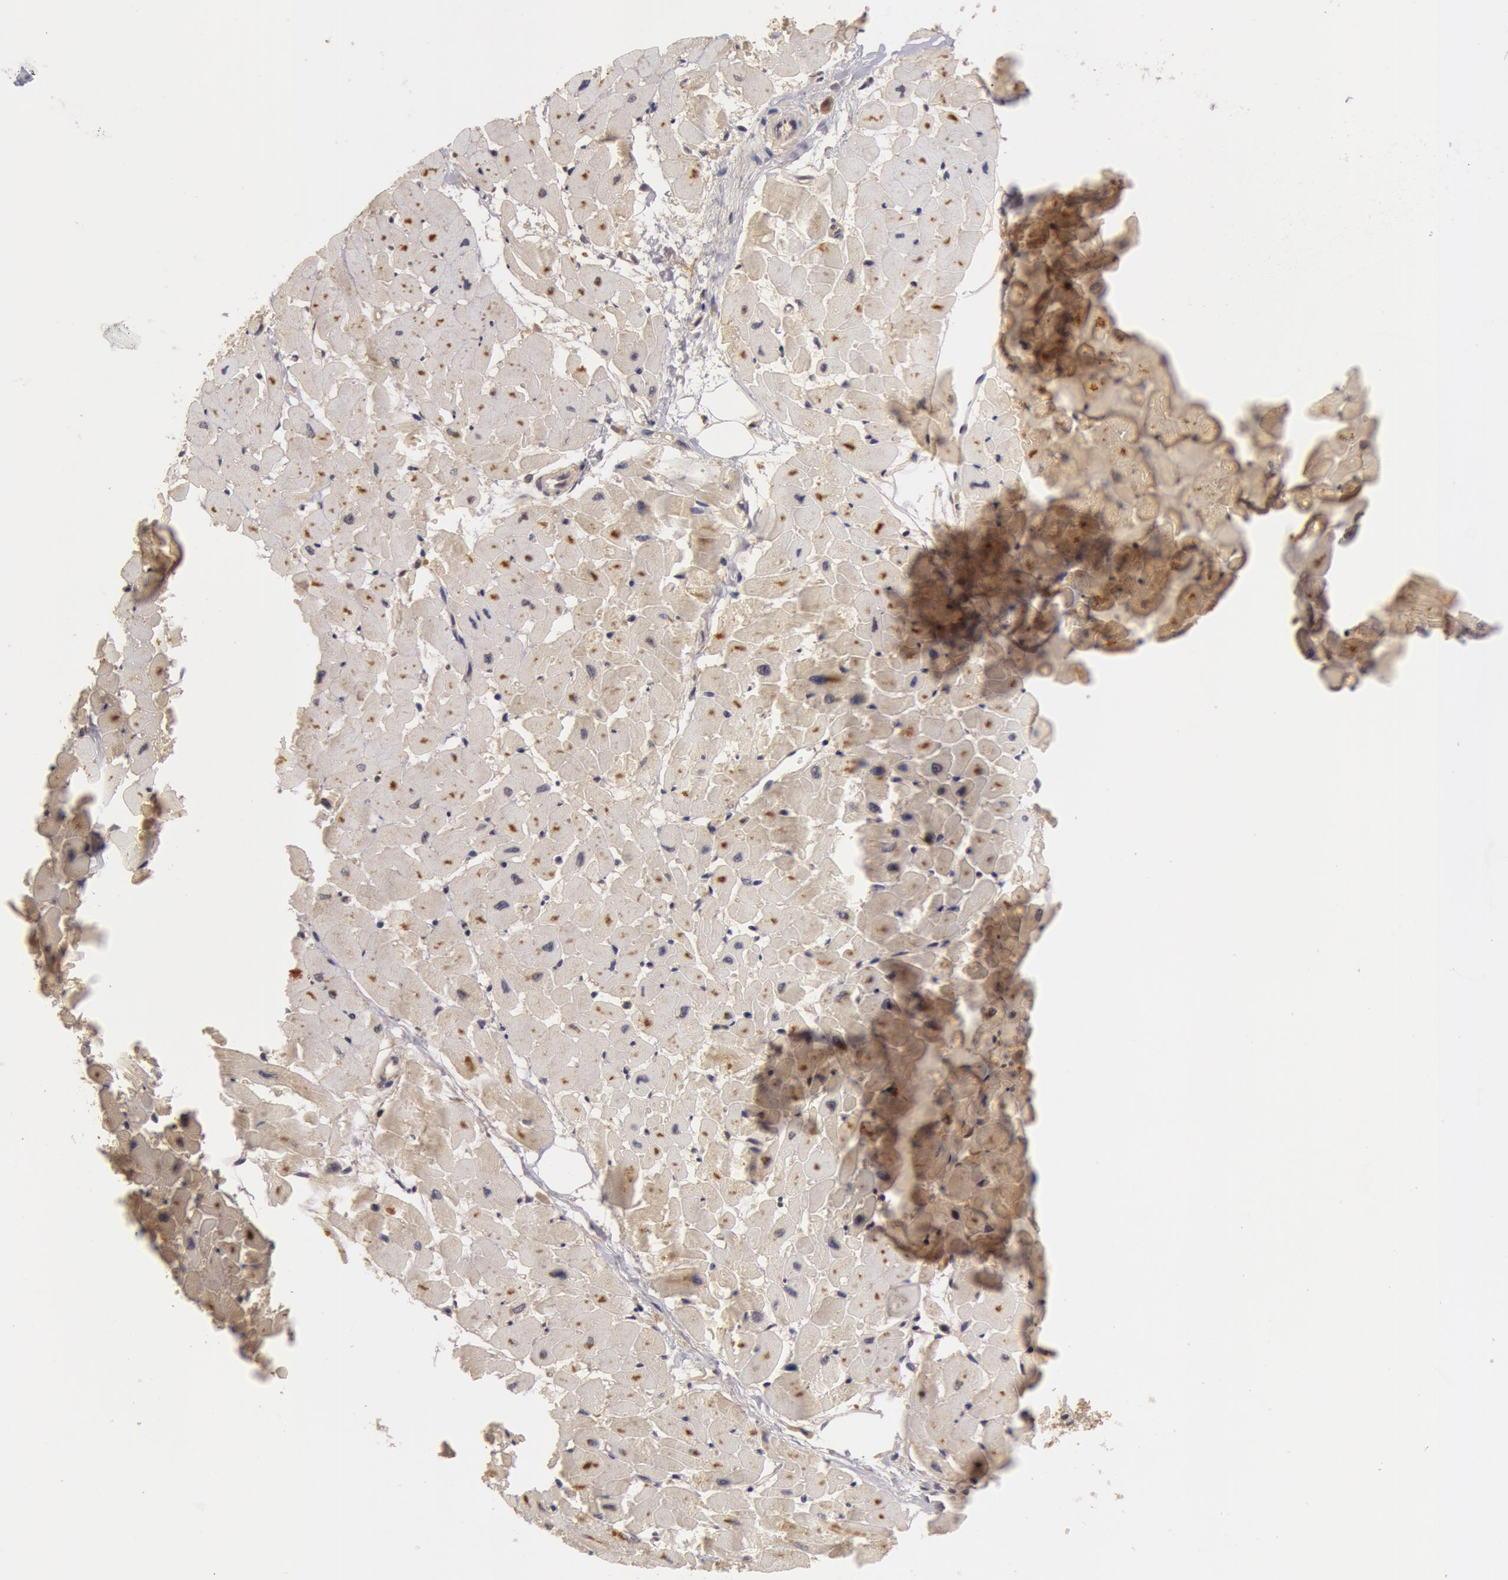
{"staining": {"intensity": "weak", "quantity": ">75%", "location": "cytoplasmic/membranous"}, "tissue": "heart muscle", "cell_type": "Cardiomyocytes", "image_type": "normal", "snomed": [{"axis": "morphology", "description": "Normal tissue, NOS"}, {"axis": "topography", "description": "Heart"}], "caption": "An immunohistochemistry (IHC) photomicrograph of benign tissue is shown. Protein staining in brown shows weak cytoplasmic/membranous positivity in heart muscle within cardiomyocytes.", "gene": "BCHE", "patient": {"sex": "female", "age": 19}}